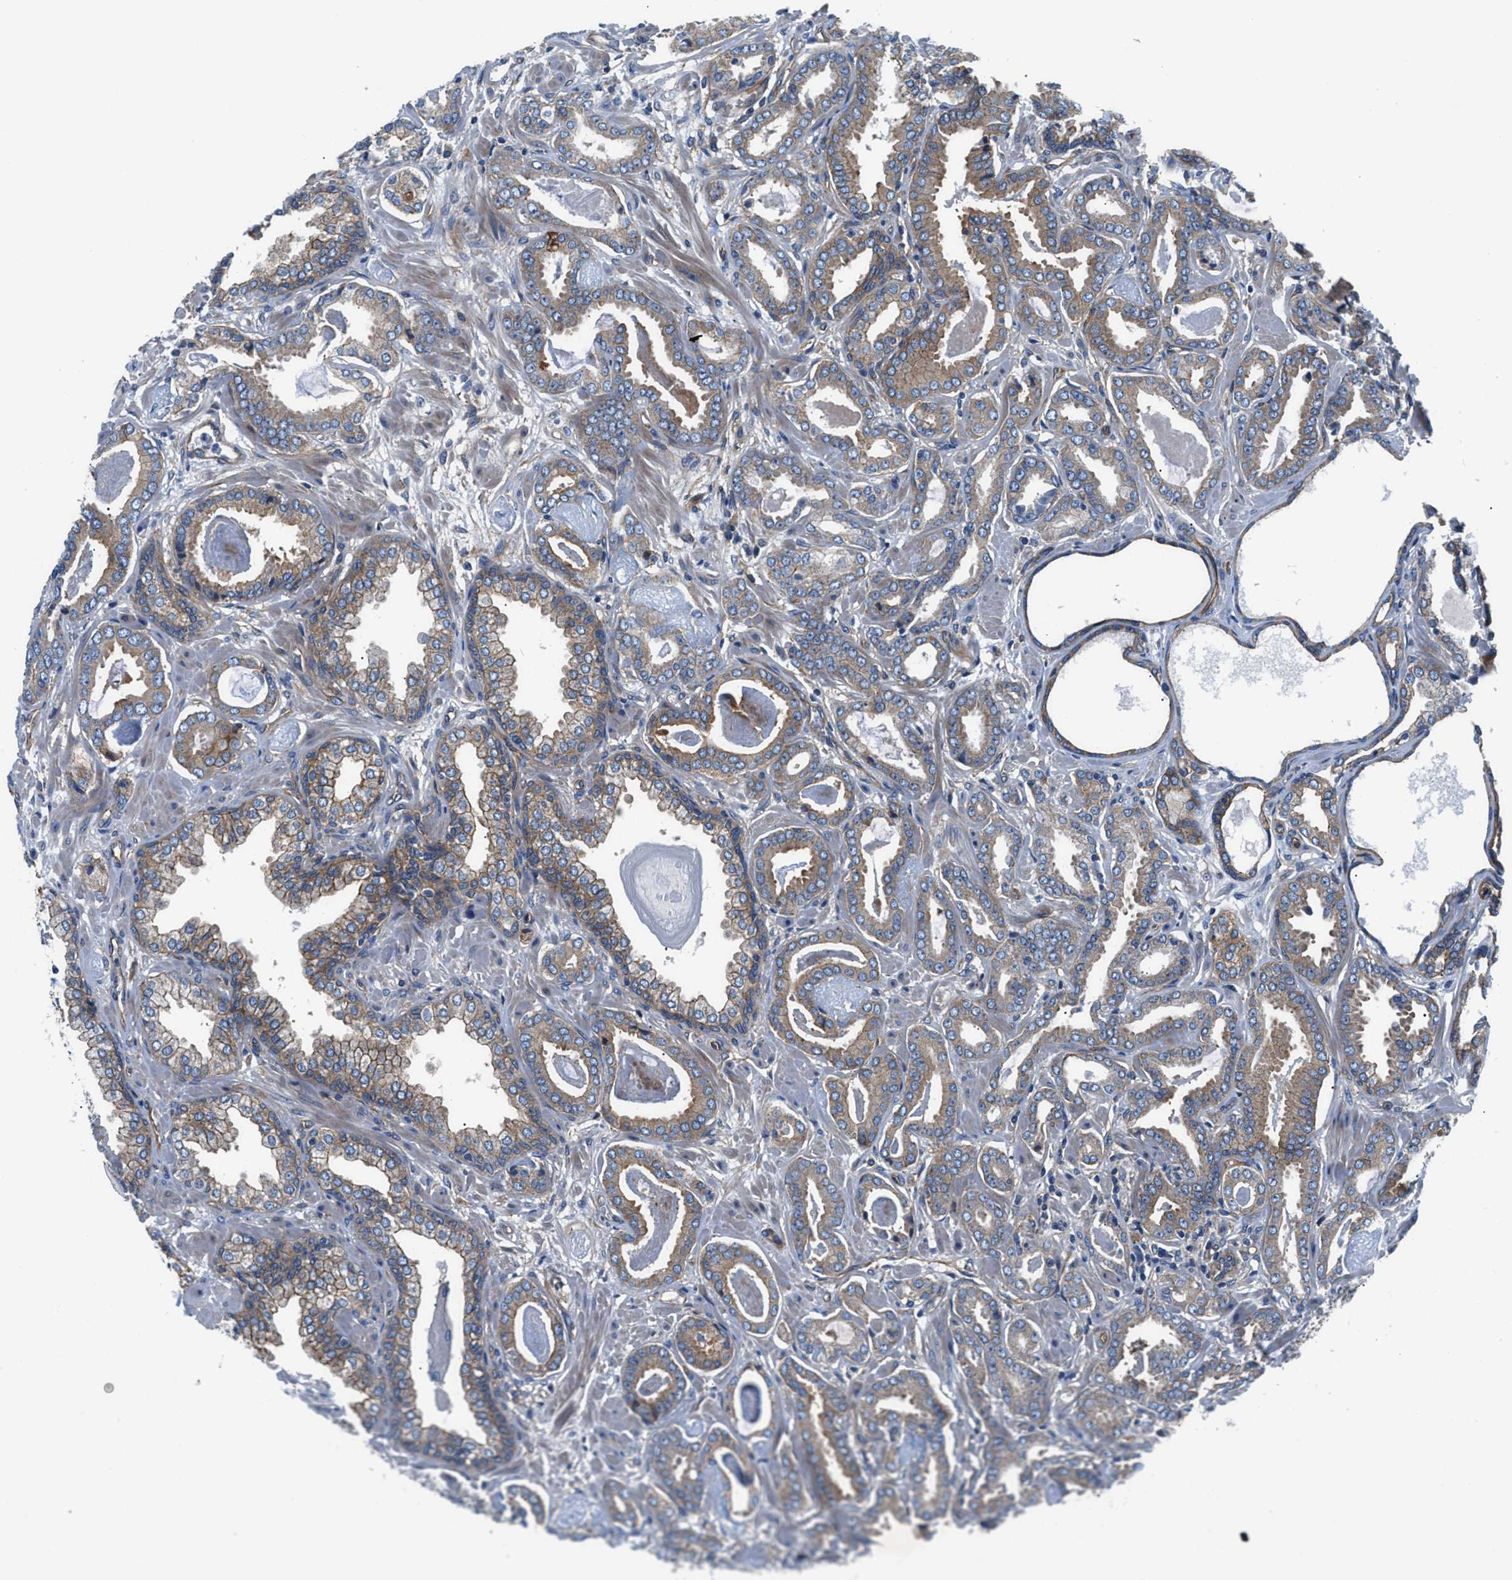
{"staining": {"intensity": "moderate", "quantity": ">75%", "location": "cytoplasmic/membranous"}, "tissue": "prostate cancer", "cell_type": "Tumor cells", "image_type": "cancer", "snomed": [{"axis": "morphology", "description": "Adenocarcinoma, Low grade"}, {"axis": "topography", "description": "Prostate"}], "caption": "Adenocarcinoma (low-grade) (prostate) was stained to show a protein in brown. There is medium levels of moderate cytoplasmic/membranous expression in about >75% of tumor cells. Nuclei are stained in blue.", "gene": "TRIP4", "patient": {"sex": "male", "age": 53}}